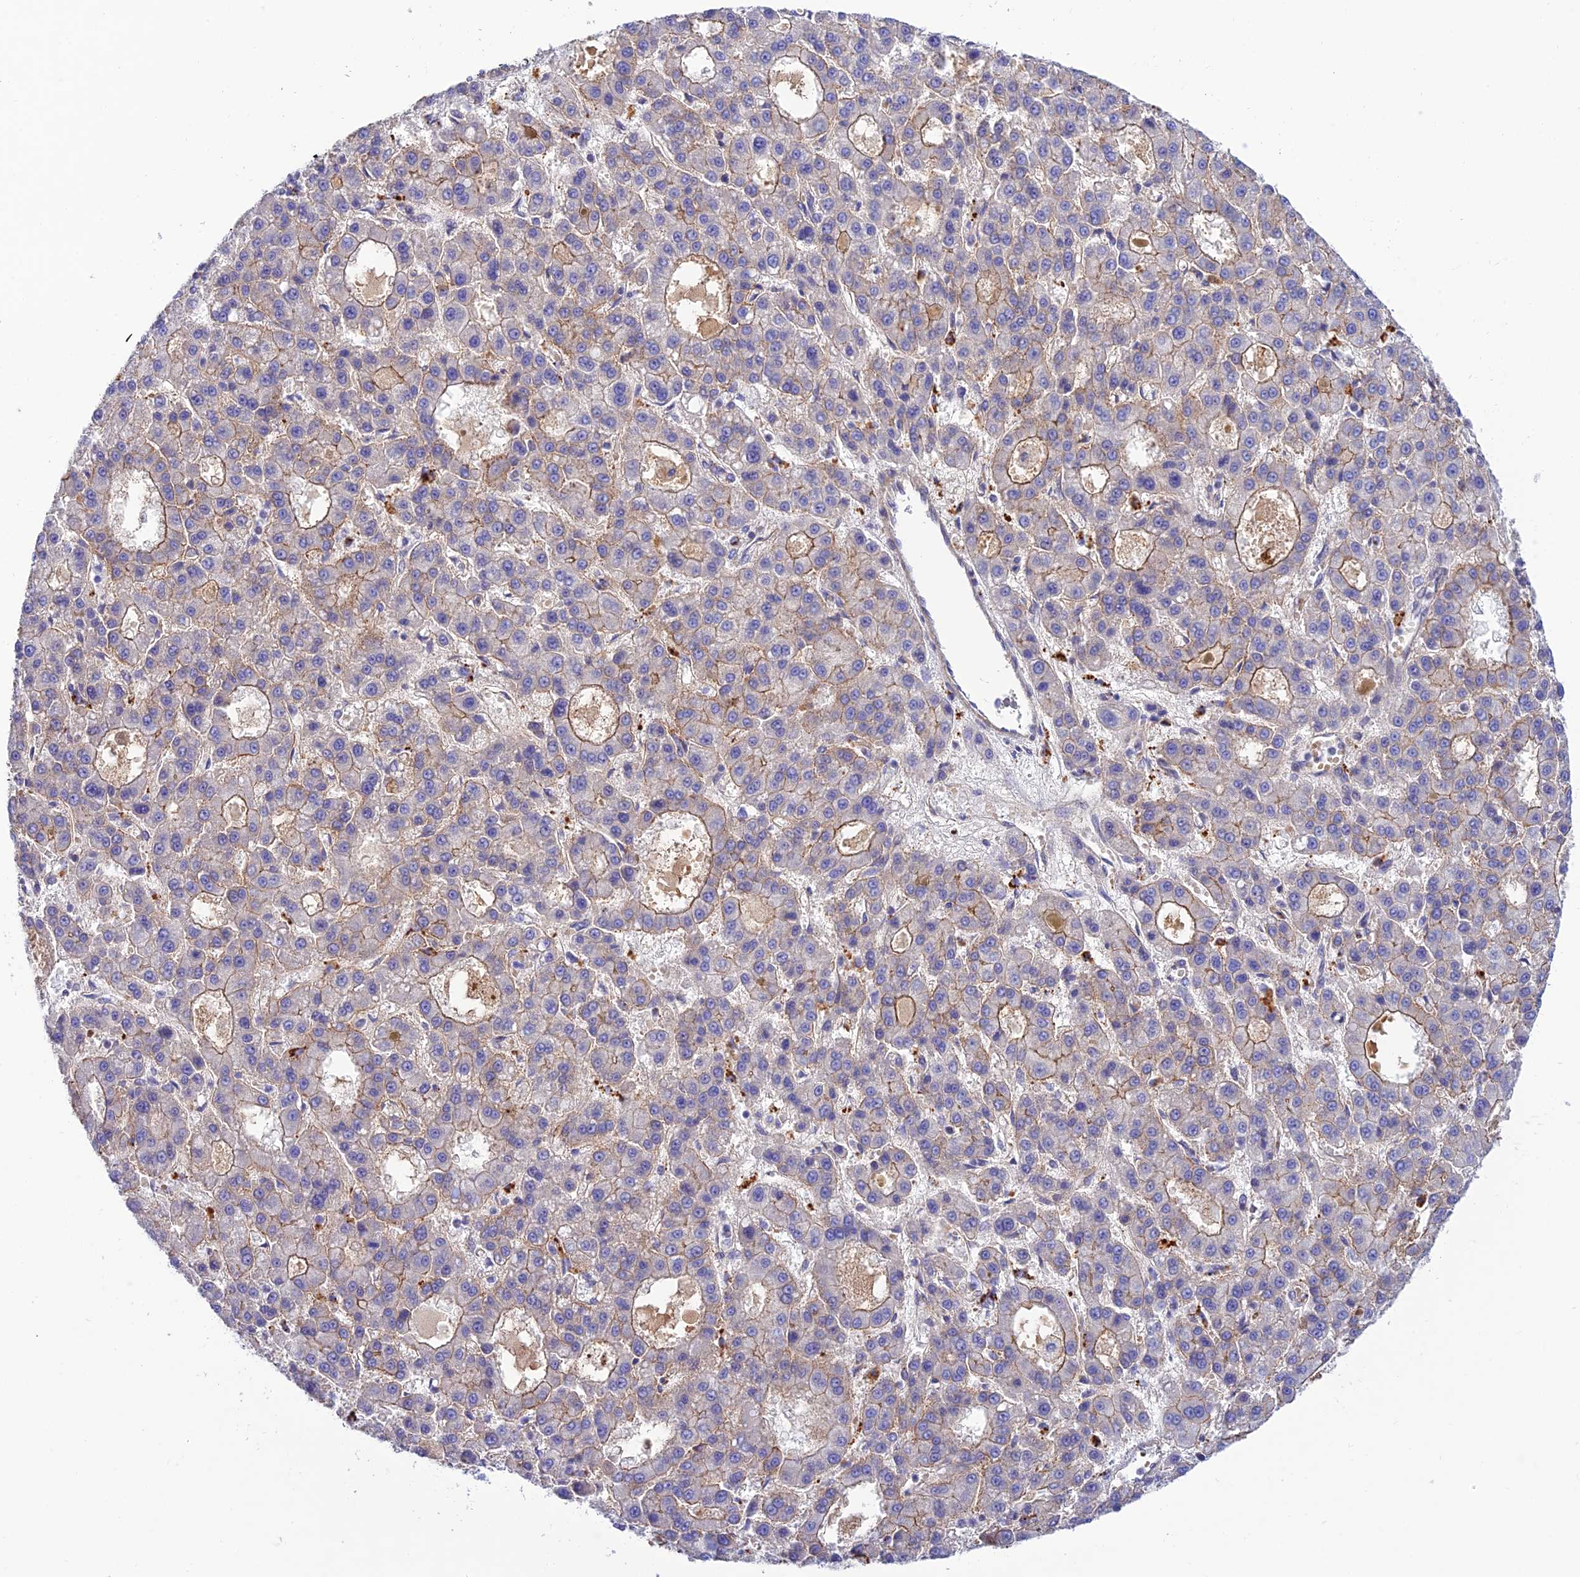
{"staining": {"intensity": "weak", "quantity": "25%-75%", "location": "cytoplasmic/membranous"}, "tissue": "liver cancer", "cell_type": "Tumor cells", "image_type": "cancer", "snomed": [{"axis": "morphology", "description": "Carcinoma, Hepatocellular, NOS"}, {"axis": "topography", "description": "Liver"}], "caption": "About 25%-75% of tumor cells in human liver cancer (hepatocellular carcinoma) exhibit weak cytoplasmic/membranous protein positivity as visualized by brown immunohistochemical staining.", "gene": "CCDC157", "patient": {"sex": "male", "age": 70}}